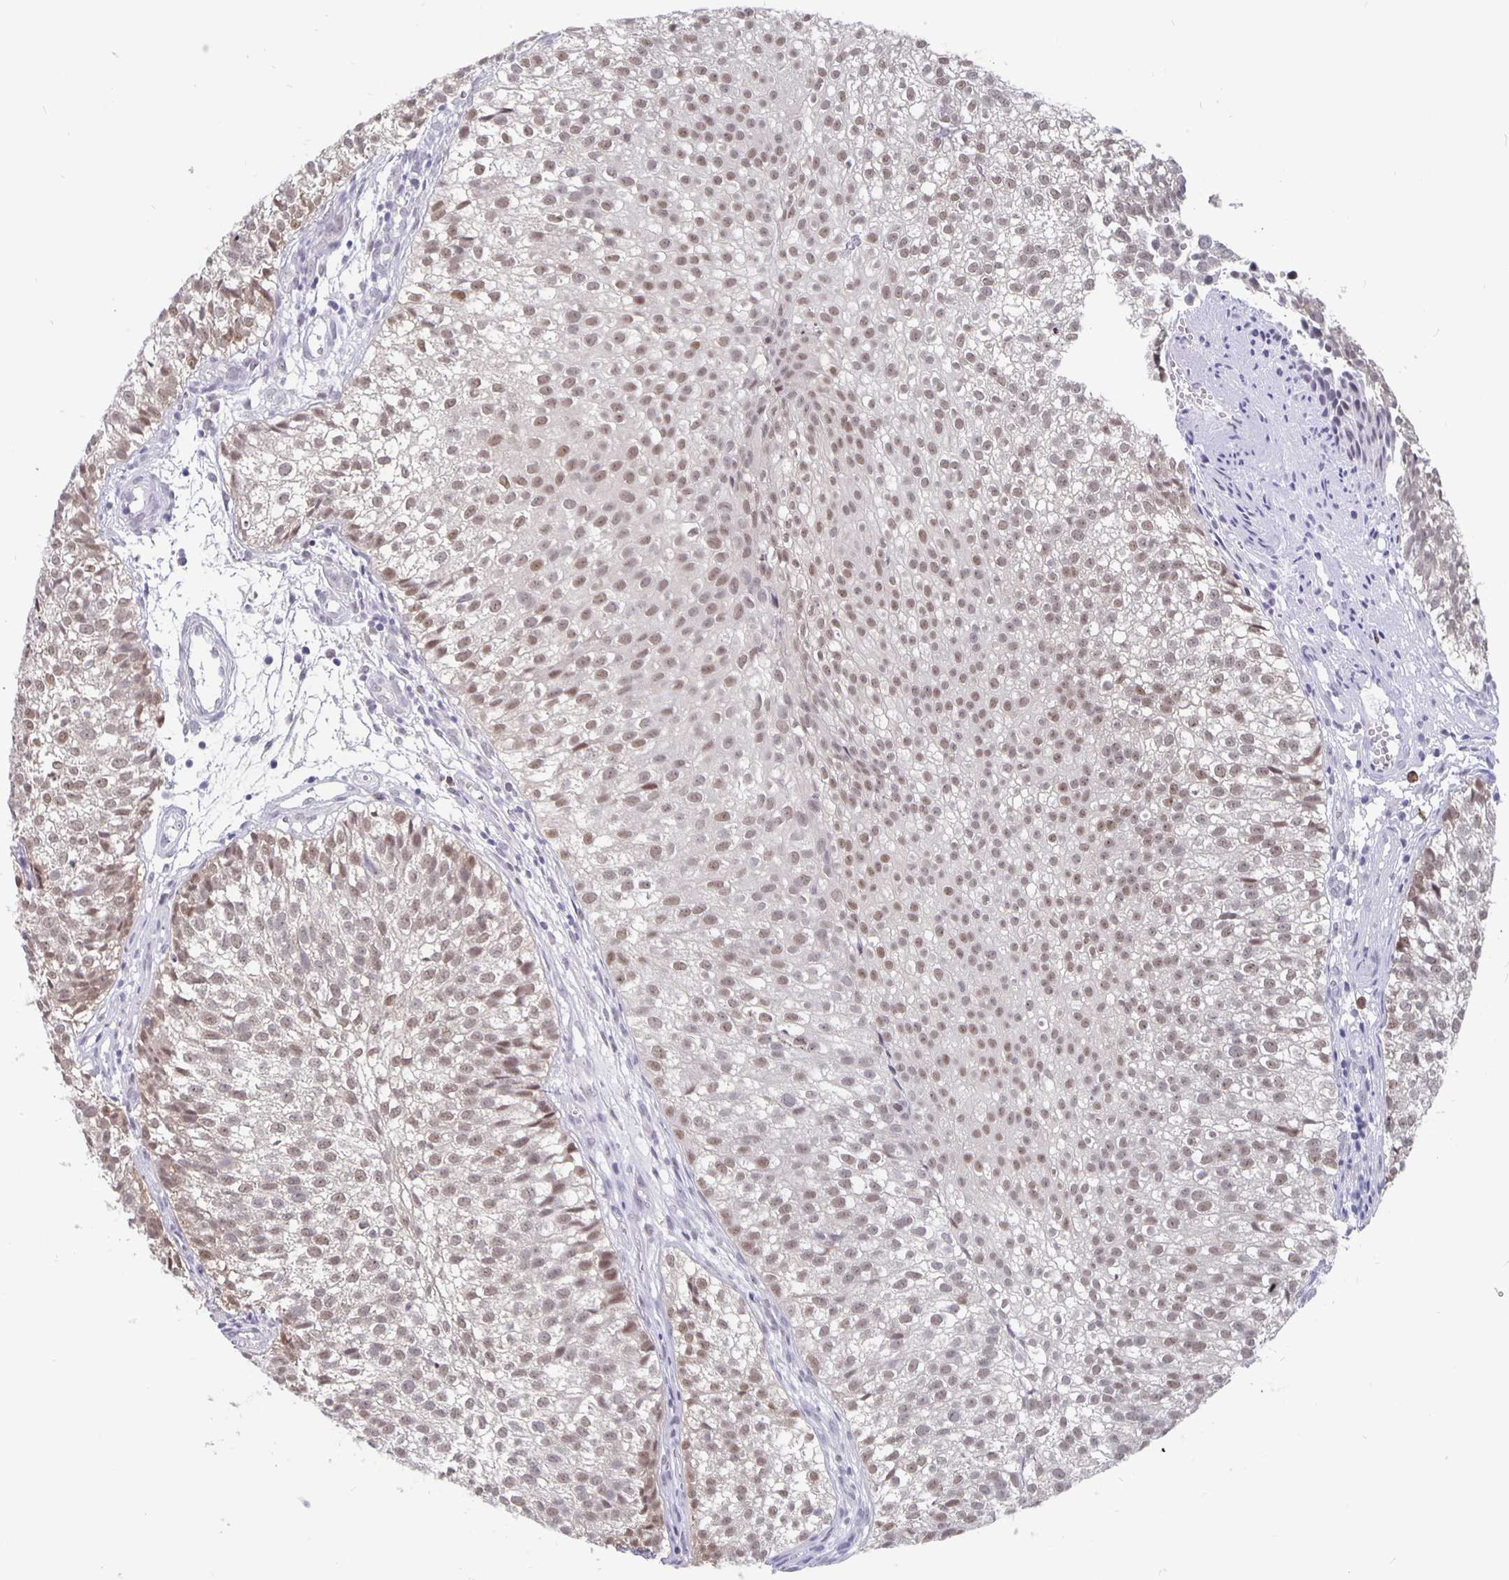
{"staining": {"intensity": "weak", "quantity": ">75%", "location": "nuclear"}, "tissue": "urothelial cancer", "cell_type": "Tumor cells", "image_type": "cancer", "snomed": [{"axis": "morphology", "description": "Urothelial carcinoma, Low grade"}, {"axis": "topography", "description": "Urinary bladder"}], "caption": "A photomicrograph of urothelial cancer stained for a protein displays weak nuclear brown staining in tumor cells. (Stains: DAB in brown, nuclei in blue, Microscopy: brightfield microscopy at high magnification).", "gene": "ZNF691", "patient": {"sex": "male", "age": 70}}